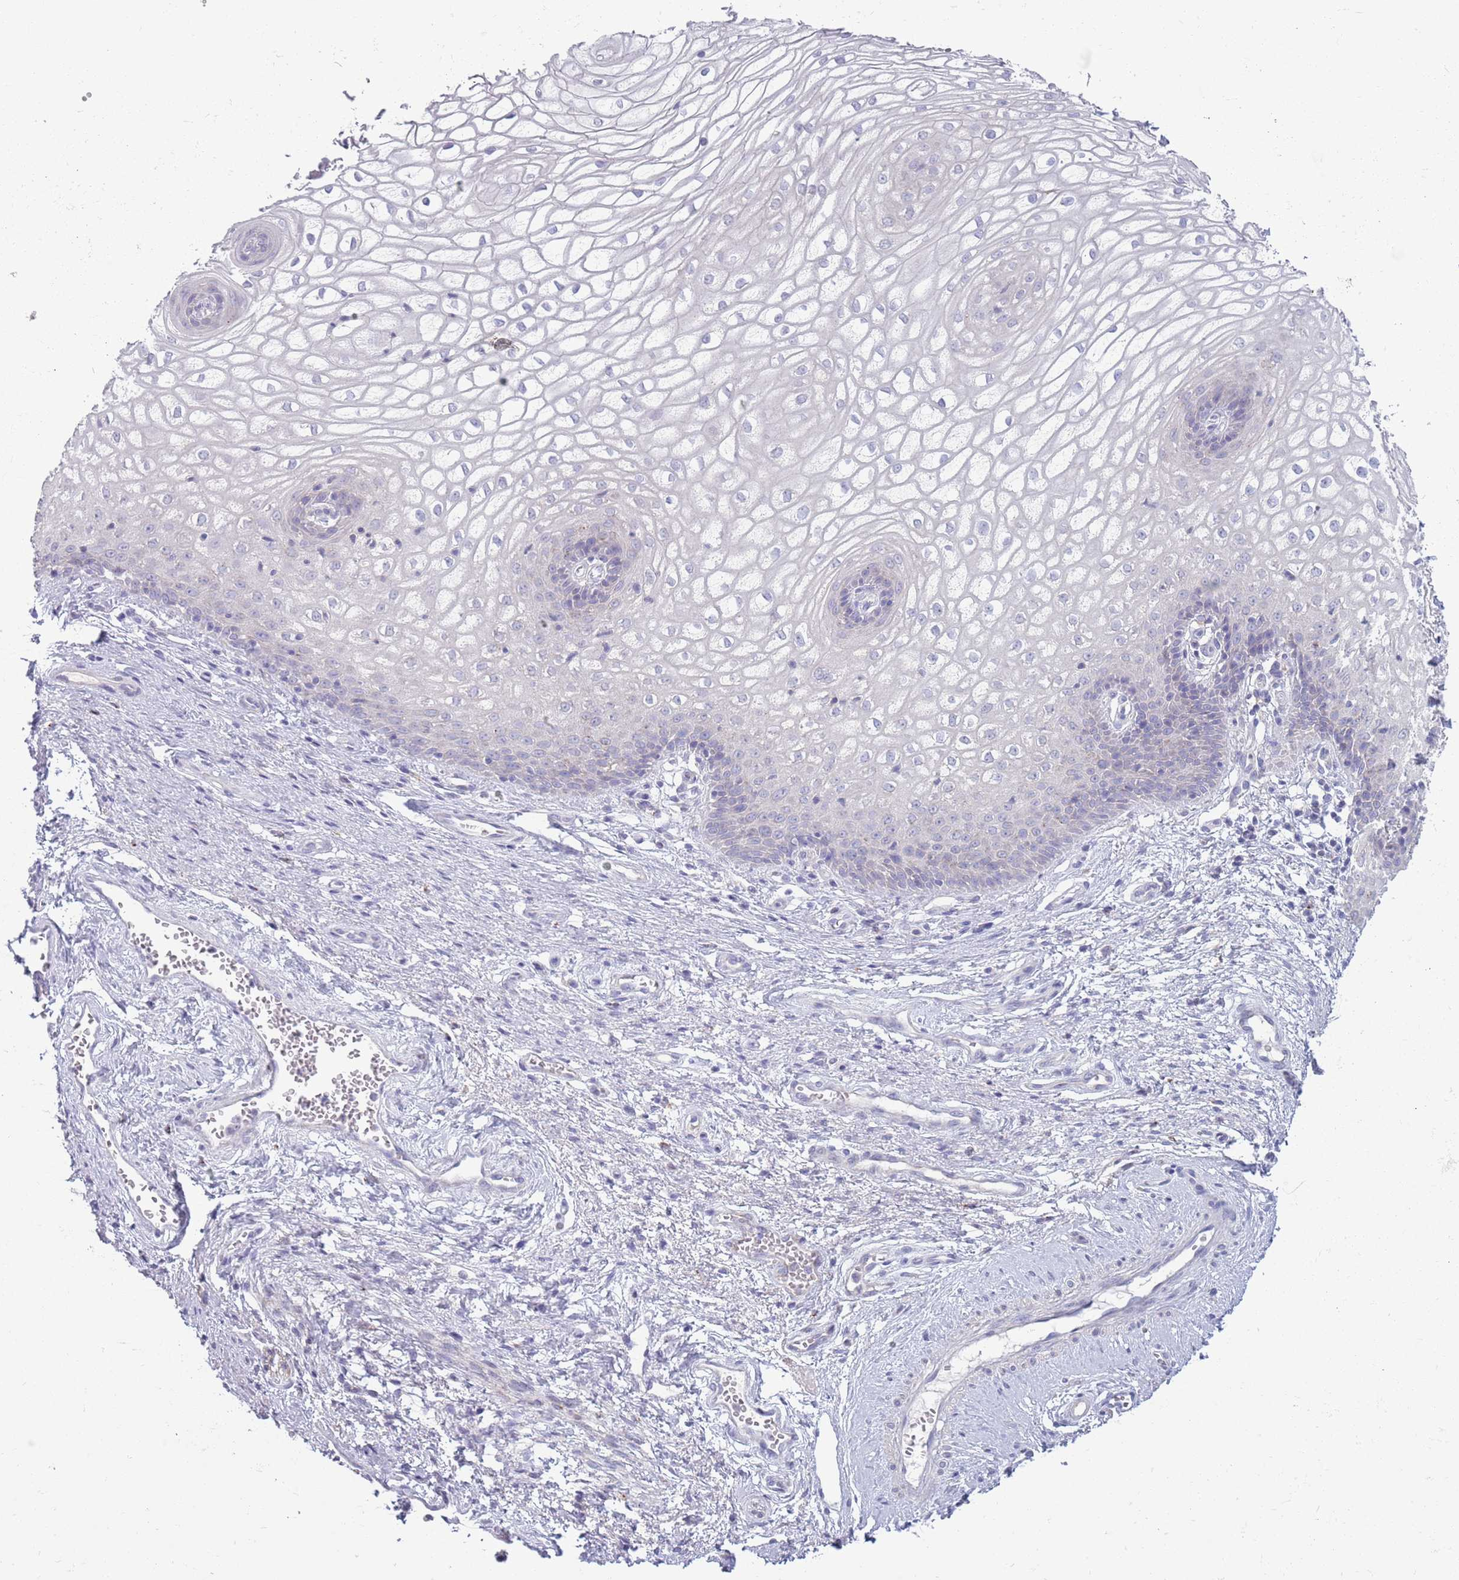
{"staining": {"intensity": "moderate", "quantity": "<25%", "location": "cytoplasmic/membranous"}, "tissue": "vagina", "cell_type": "Squamous epithelial cells", "image_type": "normal", "snomed": [{"axis": "morphology", "description": "Normal tissue, NOS"}, {"axis": "topography", "description": "Vagina"}], "caption": "Vagina stained with DAB immunohistochemistry (IHC) shows low levels of moderate cytoplasmic/membranous positivity in approximately <25% of squamous epithelial cells. Nuclei are stained in blue.", "gene": "ACSBG1", "patient": {"sex": "female", "age": 34}}